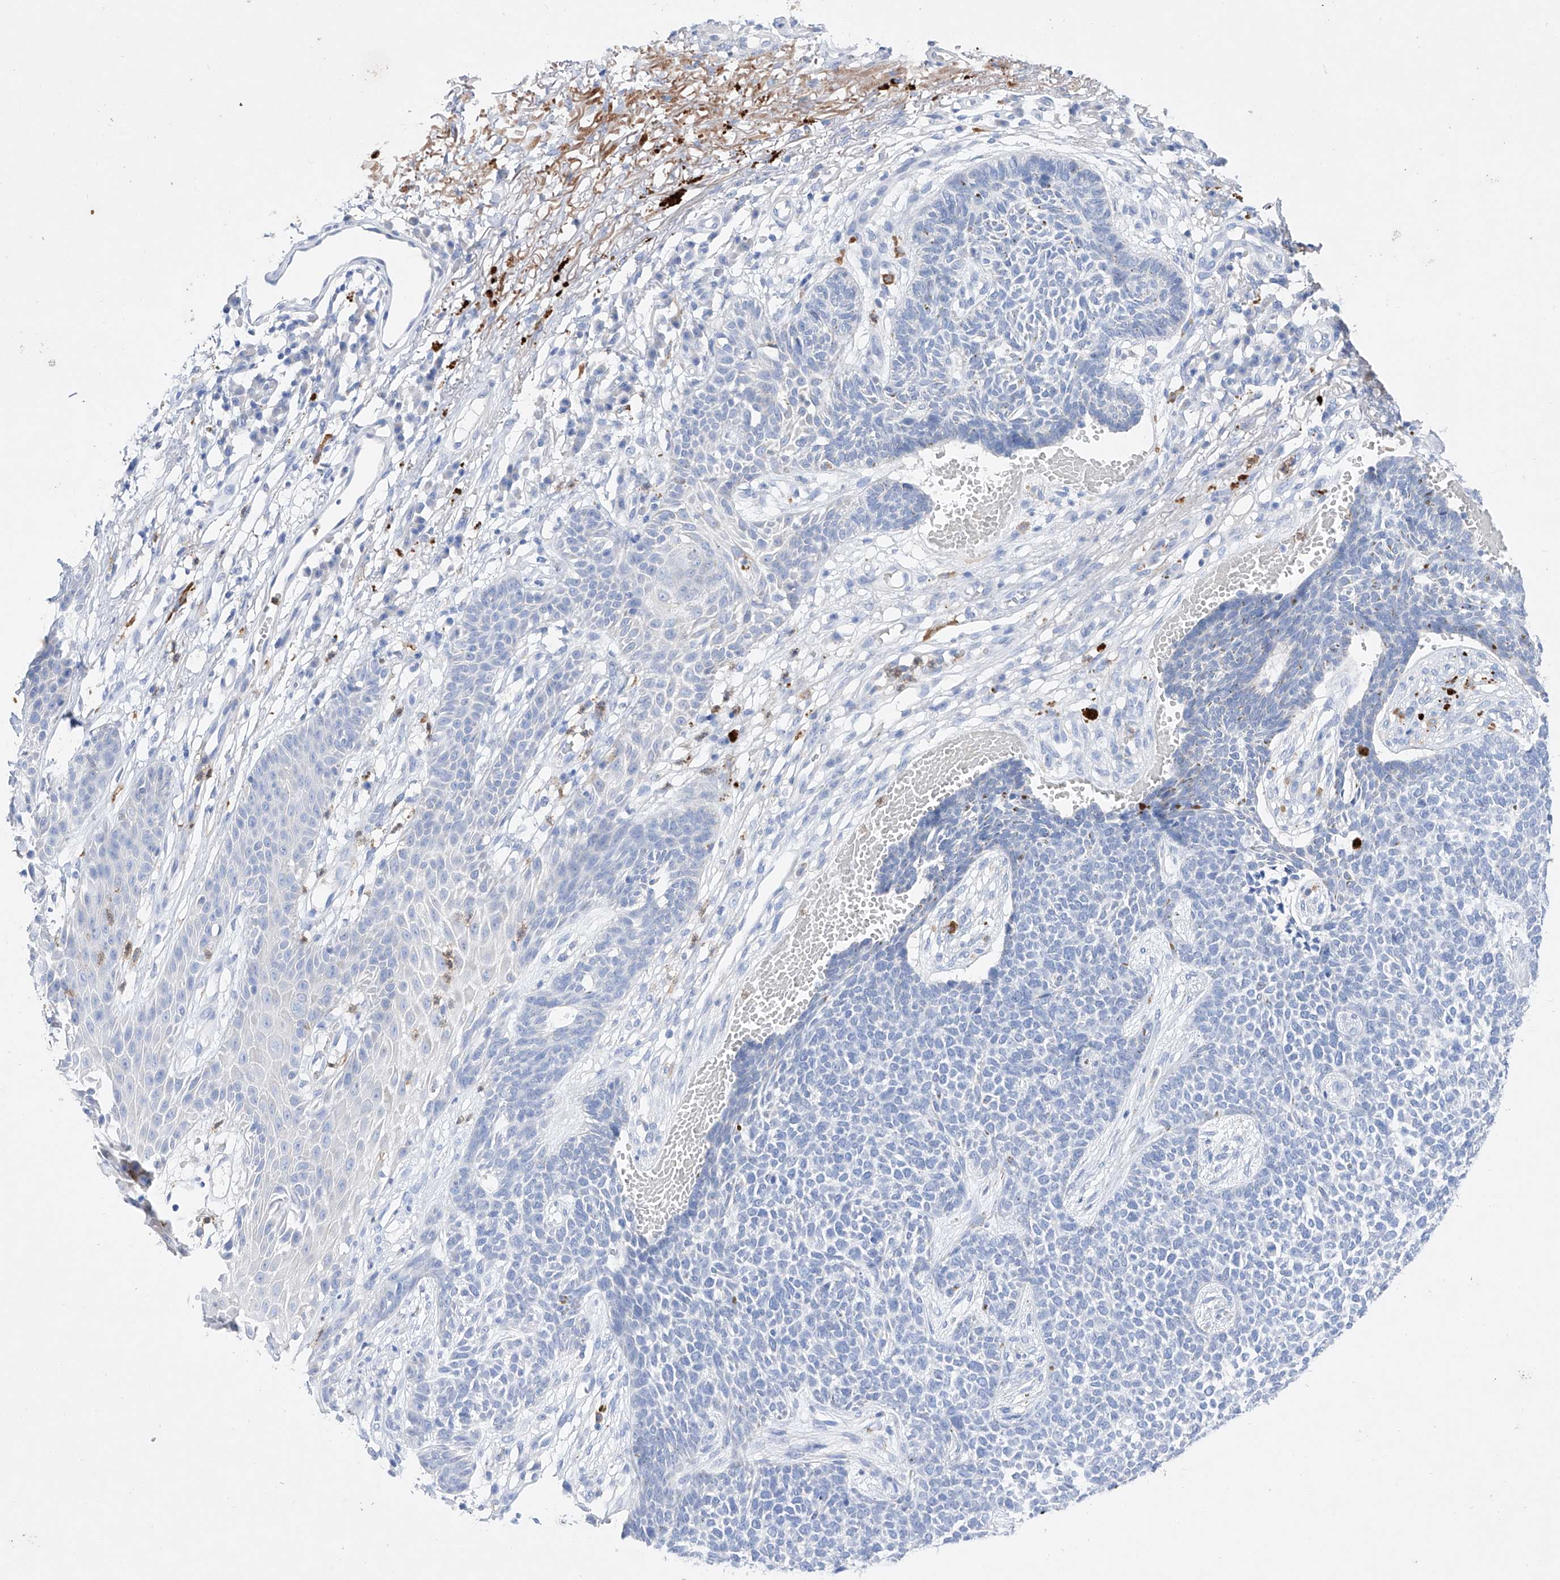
{"staining": {"intensity": "negative", "quantity": "none", "location": "none"}, "tissue": "skin cancer", "cell_type": "Tumor cells", "image_type": "cancer", "snomed": [{"axis": "morphology", "description": "Basal cell carcinoma"}, {"axis": "topography", "description": "Skin"}], "caption": "Skin cancer (basal cell carcinoma) was stained to show a protein in brown. There is no significant expression in tumor cells. (Stains: DAB (3,3'-diaminobenzidine) immunohistochemistry (IHC) with hematoxylin counter stain, Microscopy: brightfield microscopy at high magnification).", "gene": "TM7SF2", "patient": {"sex": "female", "age": 84}}